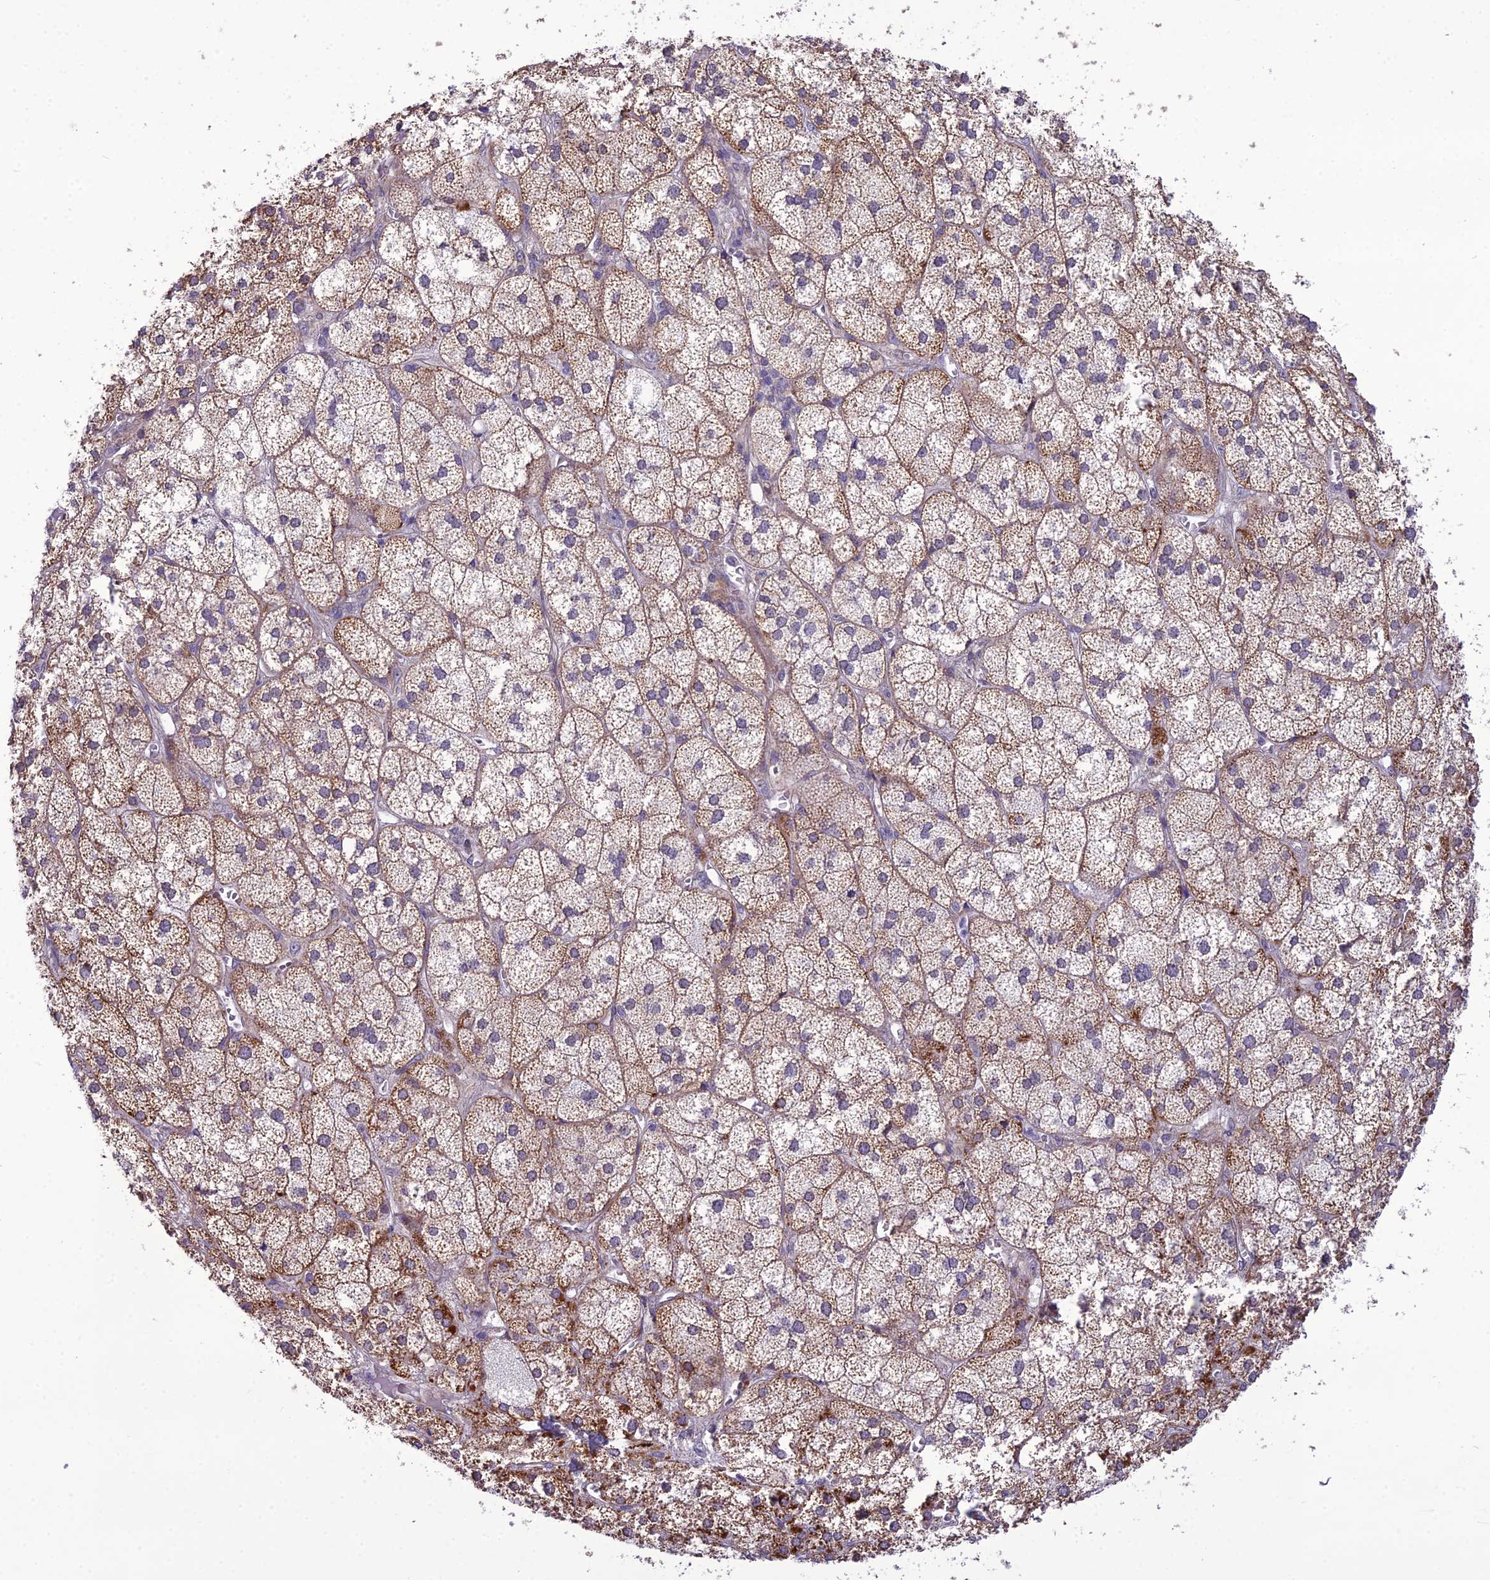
{"staining": {"intensity": "moderate", "quantity": "25%-75%", "location": "cytoplasmic/membranous"}, "tissue": "adrenal gland", "cell_type": "Glandular cells", "image_type": "normal", "snomed": [{"axis": "morphology", "description": "Normal tissue, NOS"}, {"axis": "topography", "description": "Adrenal gland"}], "caption": "Glandular cells demonstrate medium levels of moderate cytoplasmic/membranous positivity in approximately 25%-75% of cells in unremarkable human adrenal gland. (DAB IHC with brightfield microscopy, high magnification).", "gene": "NODAL", "patient": {"sex": "female", "age": 61}}